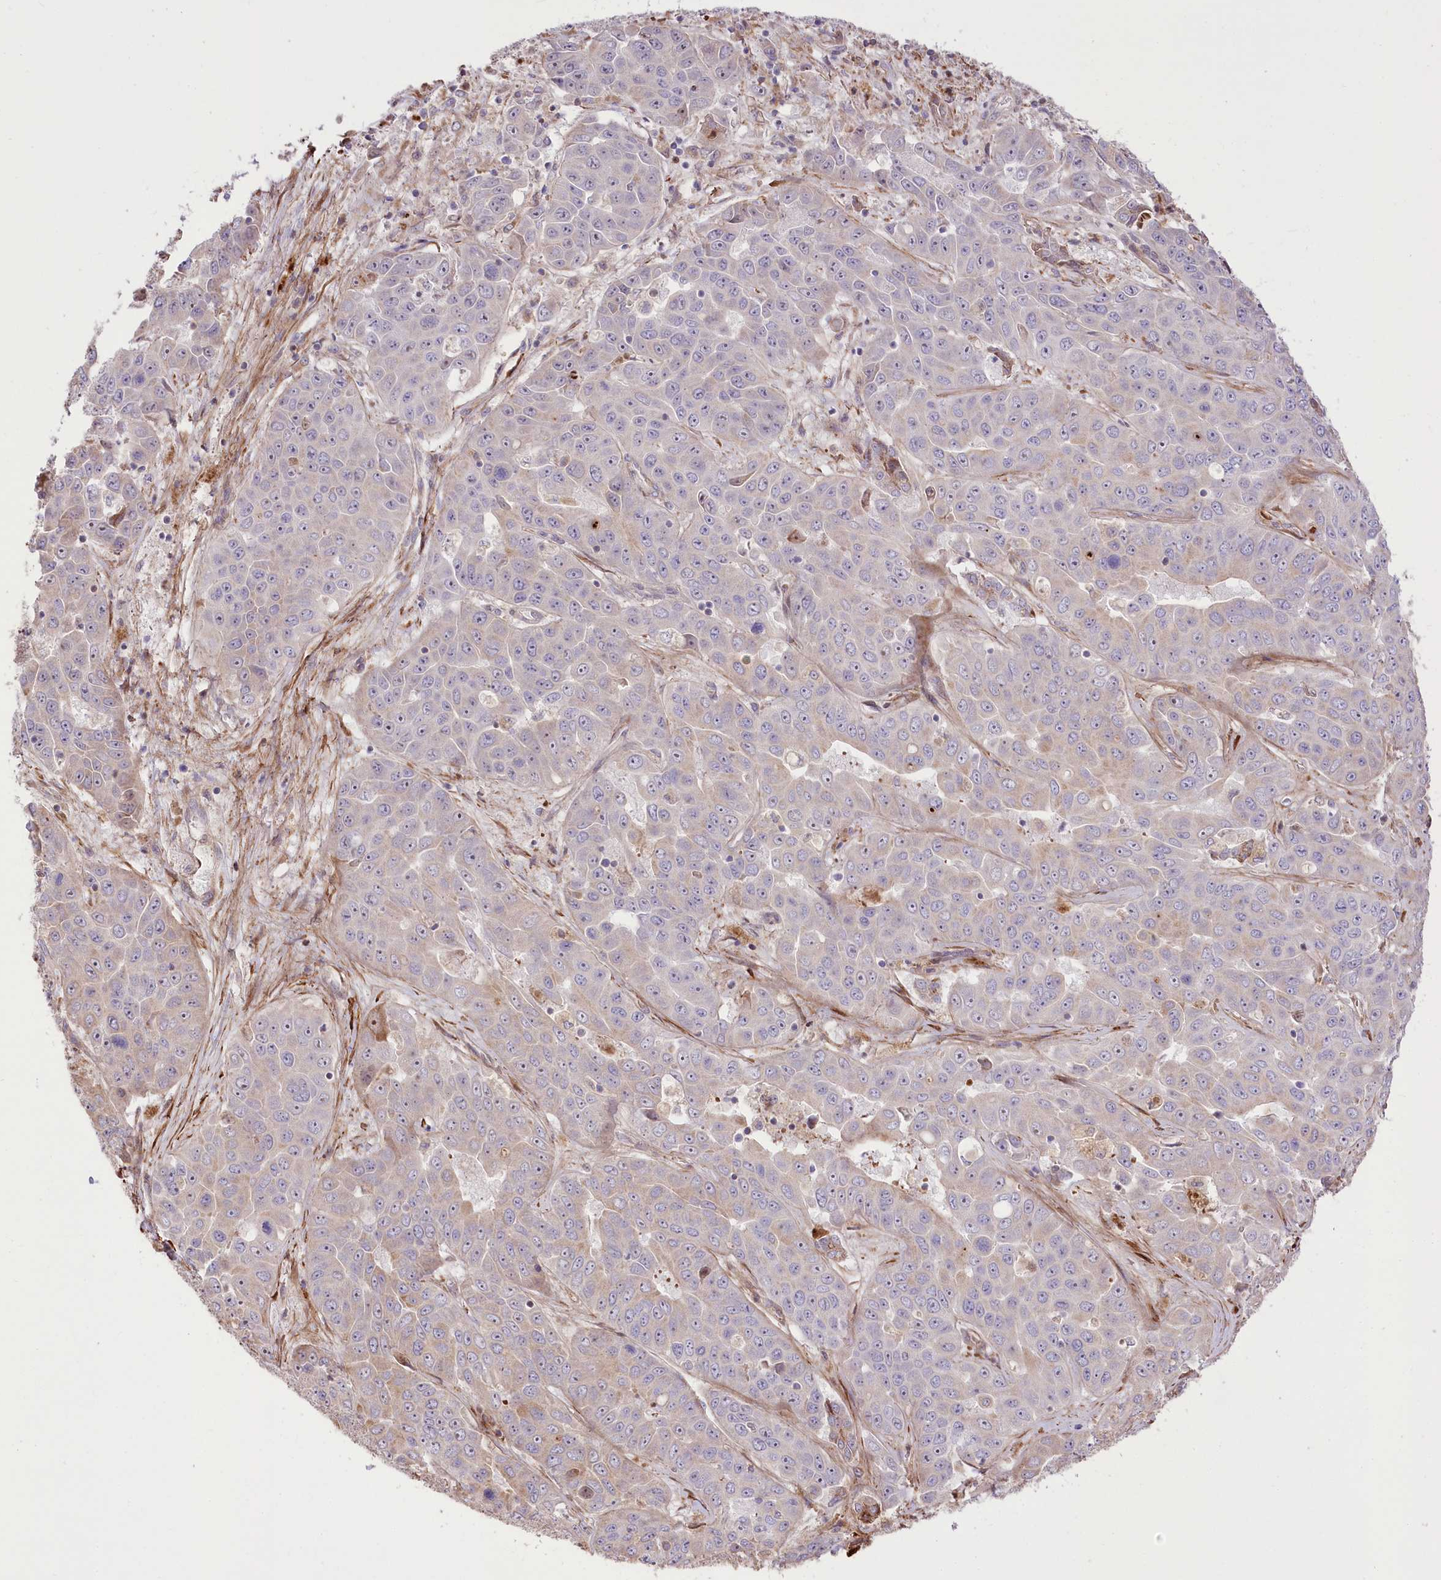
{"staining": {"intensity": "negative", "quantity": "none", "location": "none"}, "tissue": "liver cancer", "cell_type": "Tumor cells", "image_type": "cancer", "snomed": [{"axis": "morphology", "description": "Cholangiocarcinoma"}, {"axis": "topography", "description": "Liver"}], "caption": "This is a photomicrograph of IHC staining of liver cholangiocarcinoma, which shows no expression in tumor cells. (DAB IHC with hematoxylin counter stain).", "gene": "RNF24", "patient": {"sex": "female", "age": 52}}